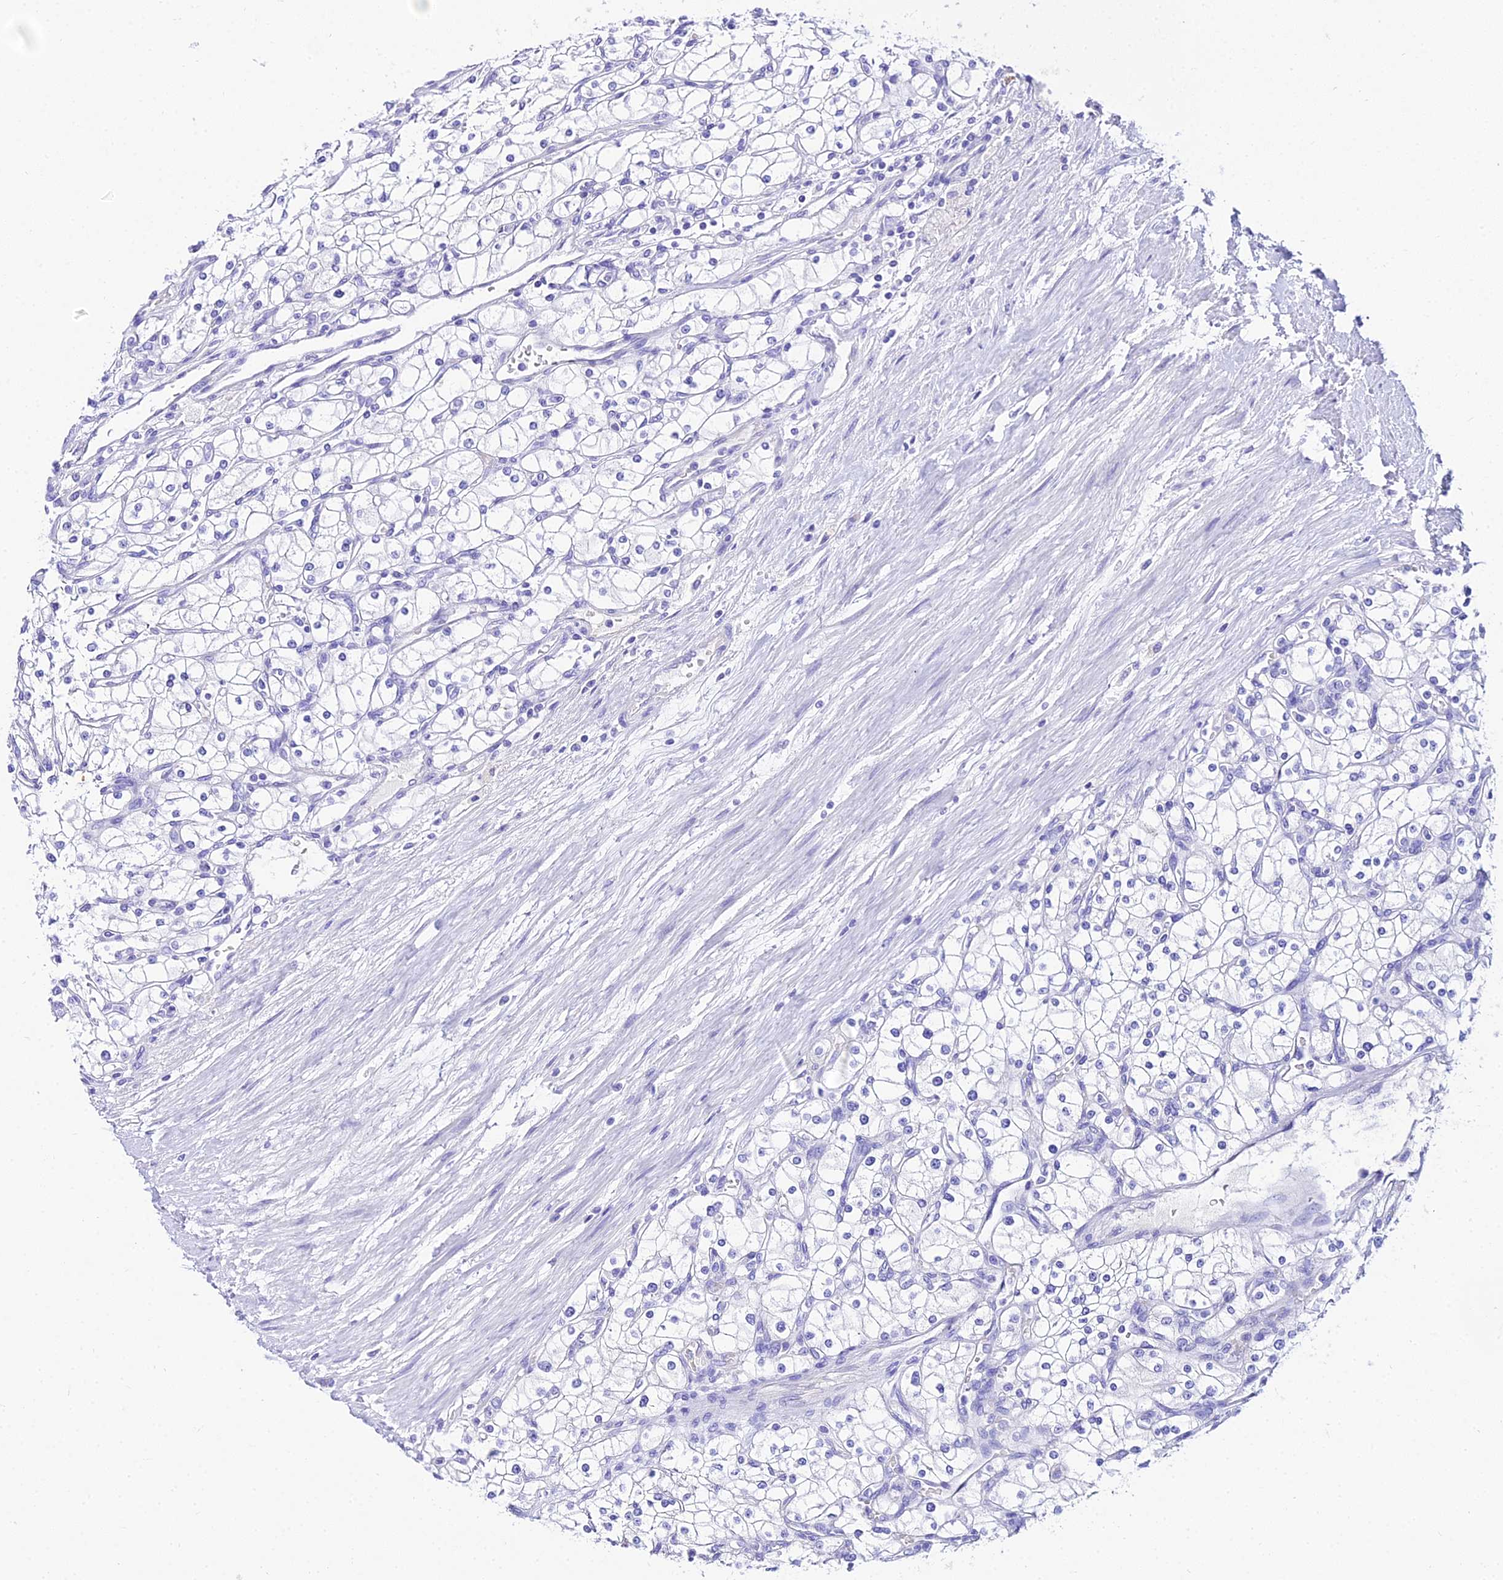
{"staining": {"intensity": "negative", "quantity": "none", "location": "none"}, "tissue": "renal cancer", "cell_type": "Tumor cells", "image_type": "cancer", "snomed": [{"axis": "morphology", "description": "Adenocarcinoma, NOS"}, {"axis": "topography", "description": "Kidney"}], "caption": "Tumor cells show no significant protein staining in renal cancer. (DAB (3,3'-diaminobenzidine) IHC, high magnification).", "gene": "TUBA3D", "patient": {"sex": "male", "age": 80}}